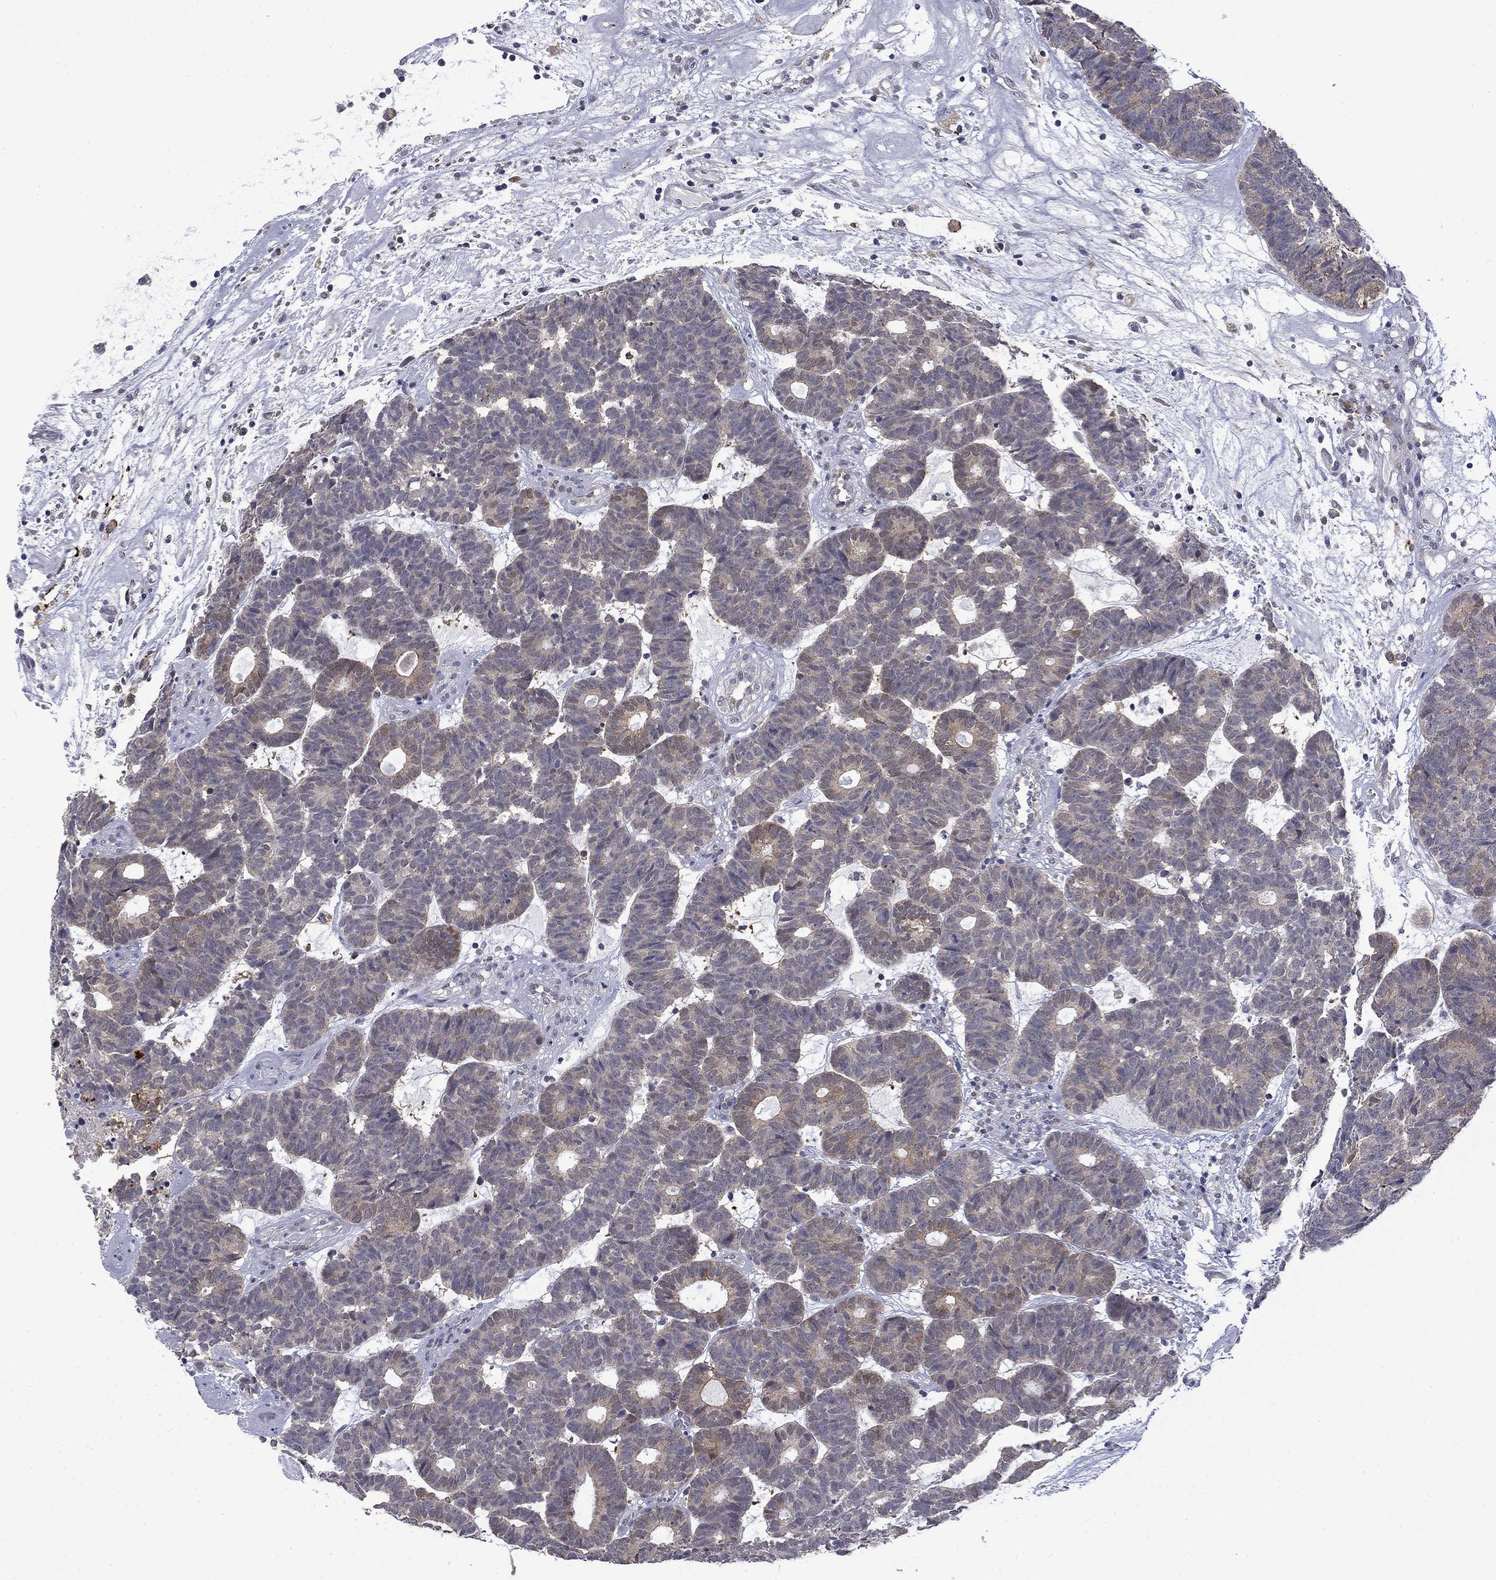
{"staining": {"intensity": "moderate", "quantity": "<25%", "location": "cytoplasmic/membranous"}, "tissue": "head and neck cancer", "cell_type": "Tumor cells", "image_type": "cancer", "snomed": [{"axis": "morphology", "description": "Adenocarcinoma, NOS"}, {"axis": "topography", "description": "Head-Neck"}], "caption": "This image displays immunohistochemistry staining of human head and neck adenocarcinoma, with low moderate cytoplasmic/membranous positivity in about <25% of tumor cells.", "gene": "PCBP3", "patient": {"sex": "female", "age": 81}}